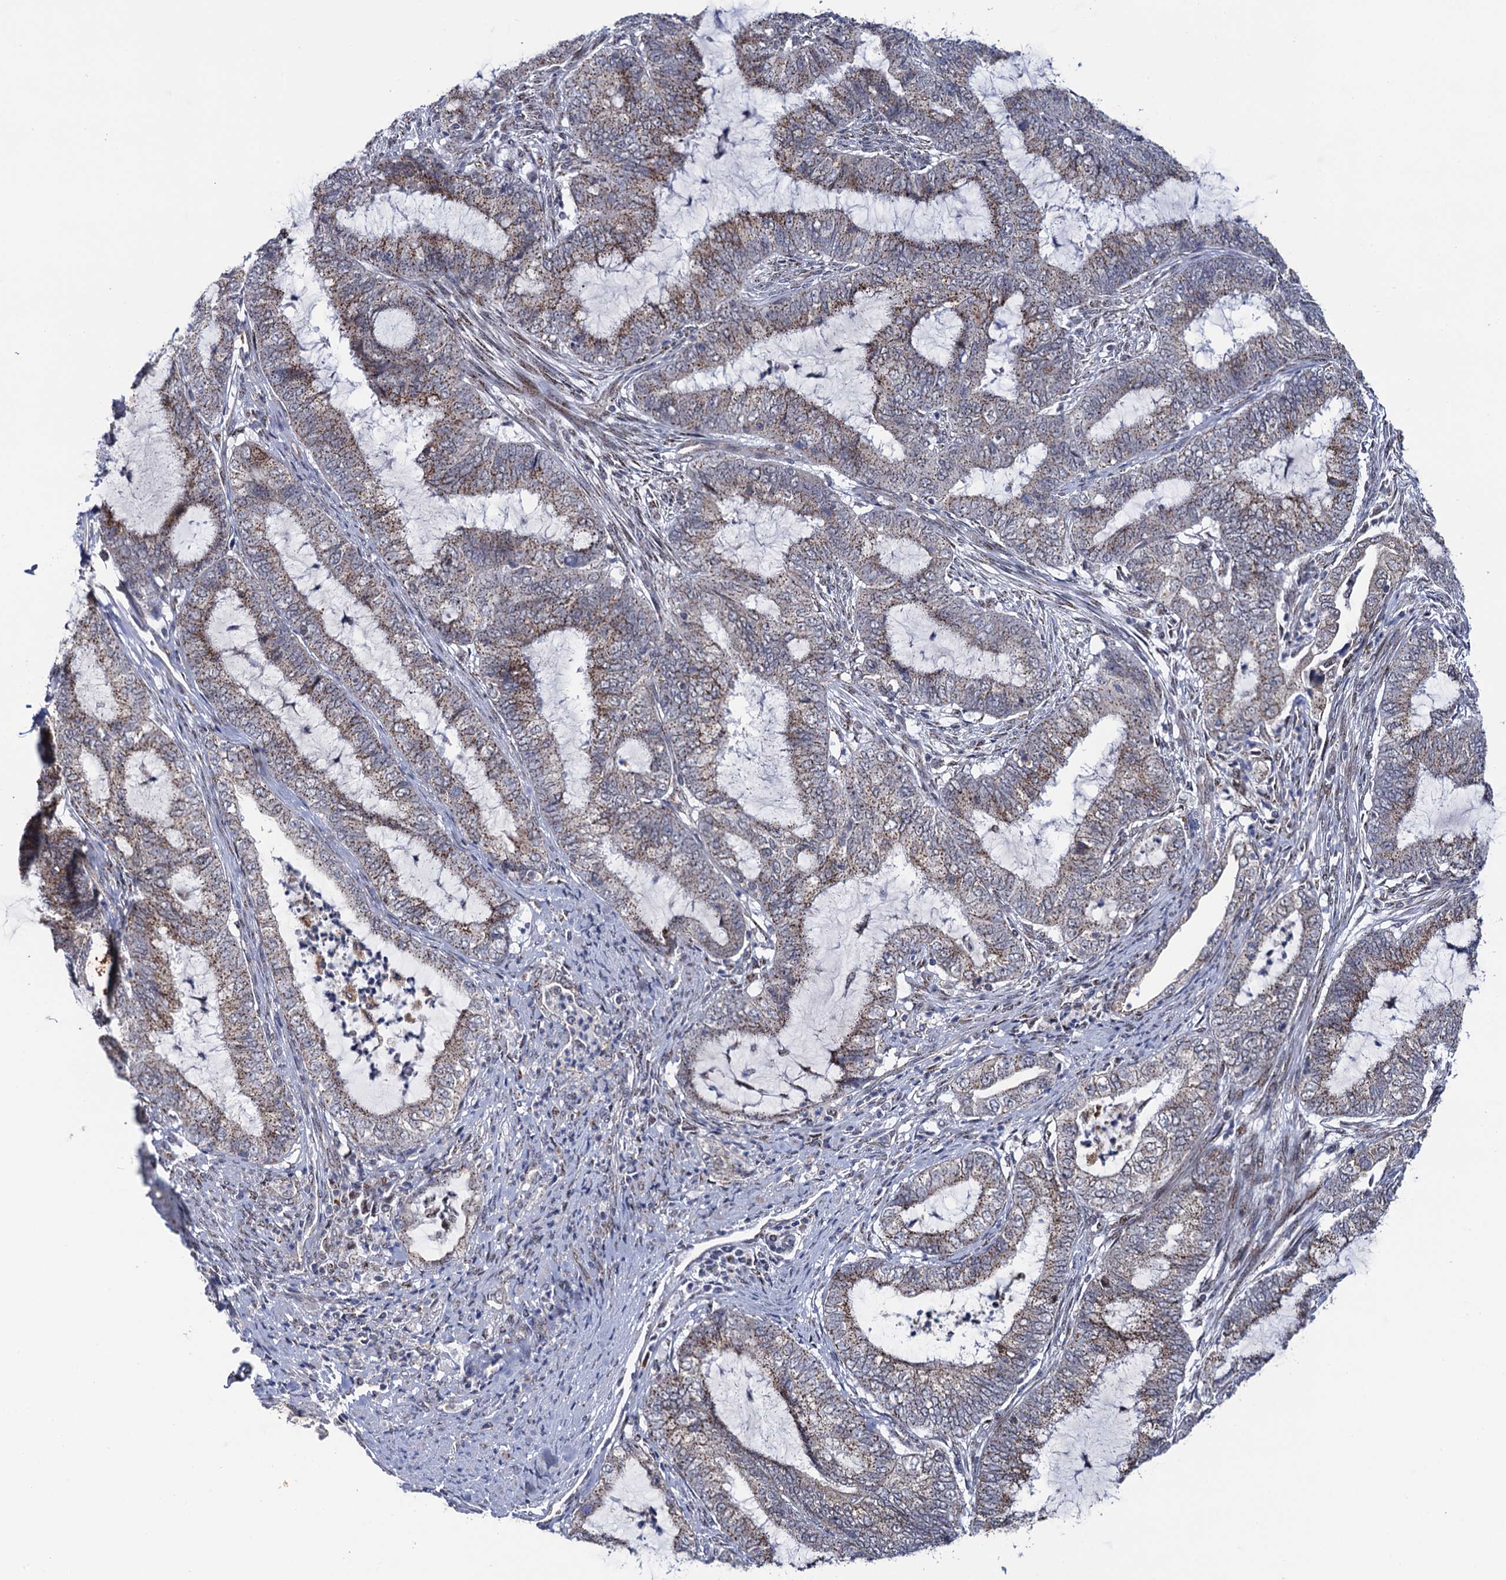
{"staining": {"intensity": "strong", "quantity": "25%-75%", "location": "cytoplasmic/membranous"}, "tissue": "endometrial cancer", "cell_type": "Tumor cells", "image_type": "cancer", "snomed": [{"axis": "morphology", "description": "Adenocarcinoma, NOS"}, {"axis": "topography", "description": "Endometrium"}], "caption": "Tumor cells display high levels of strong cytoplasmic/membranous staining in about 25%-75% of cells in endometrial cancer.", "gene": "THAP2", "patient": {"sex": "female", "age": 51}}